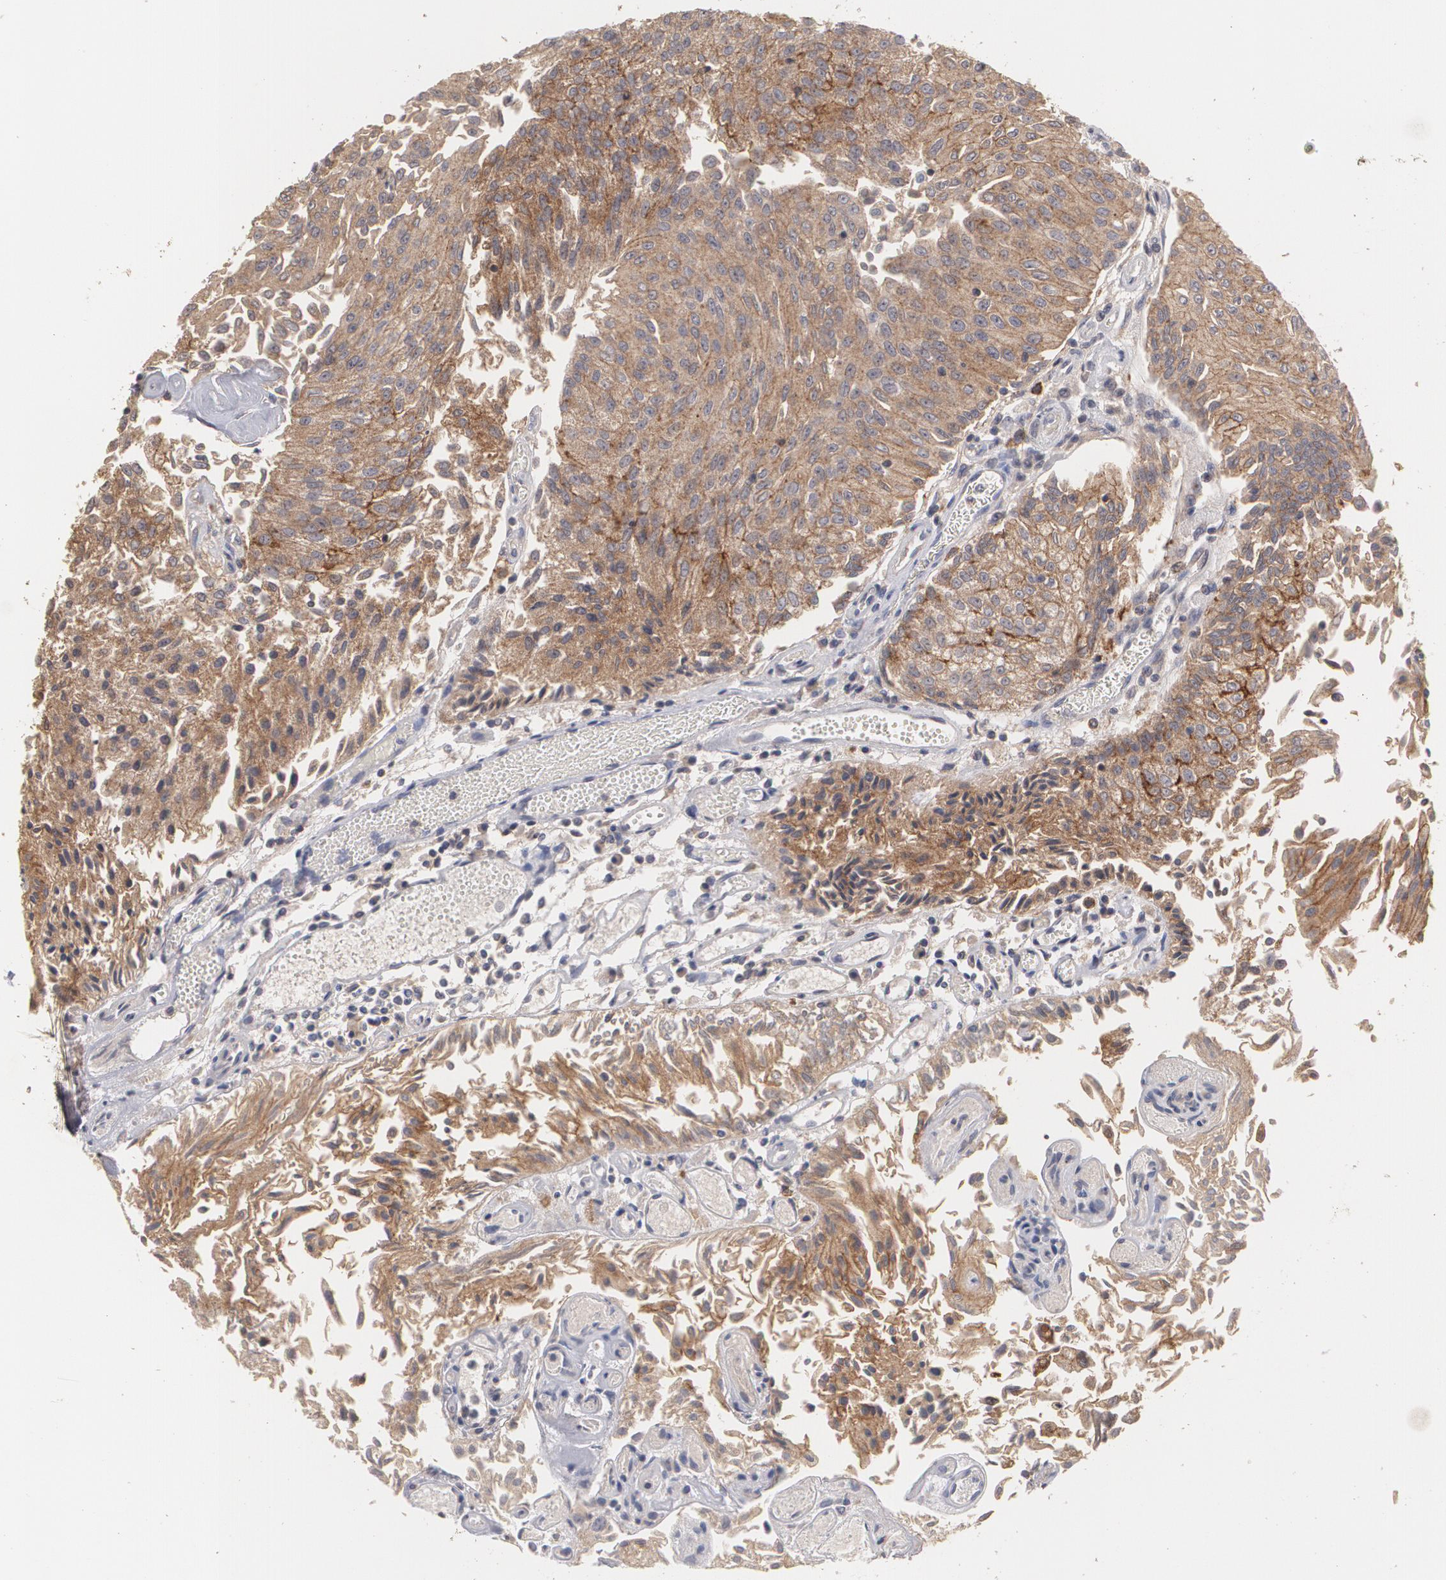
{"staining": {"intensity": "moderate", "quantity": ">75%", "location": "cytoplasmic/membranous"}, "tissue": "urothelial cancer", "cell_type": "Tumor cells", "image_type": "cancer", "snomed": [{"axis": "morphology", "description": "Urothelial carcinoma, Low grade"}, {"axis": "topography", "description": "Urinary bladder"}], "caption": "A medium amount of moderate cytoplasmic/membranous expression is present in about >75% of tumor cells in urothelial cancer tissue. Nuclei are stained in blue.", "gene": "ARF6", "patient": {"sex": "male", "age": 86}}